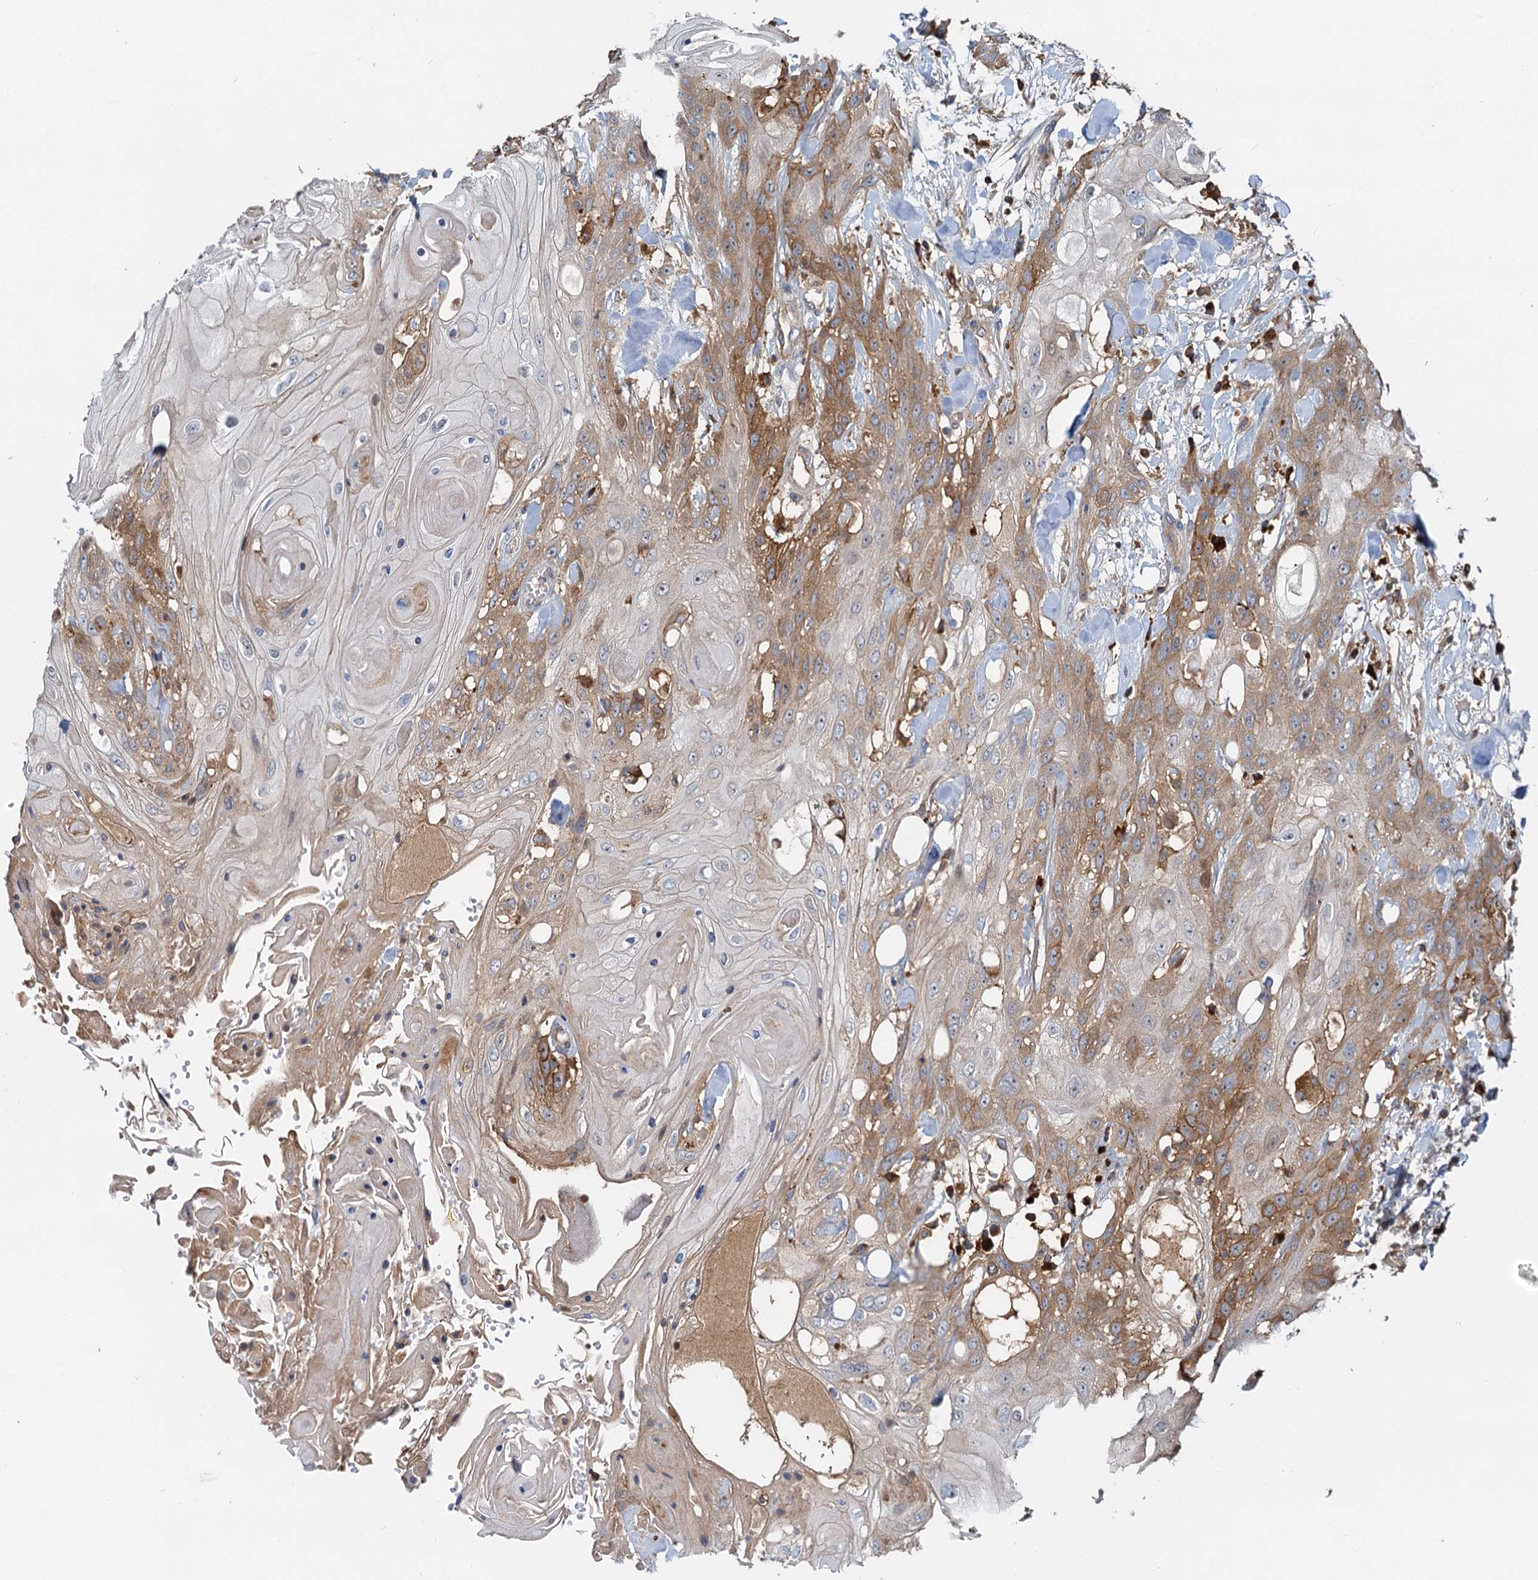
{"staining": {"intensity": "moderate", "quantity": "25%-75%", "location": "cytoplasmic/membranous"}, "tissue": "head and neck cancer", "cell_type": "Tumor cells", "image_type": "cancer", "snomed": [{"axis": "morphology", "description": "Squamous cell carcinoma, NOS"}, {"axis": "topography", "description": "Head-Neck"}], "caption": "Squamous cell carcinoma (head and neck) was stained to show a protein in brown. There is medium levels of moderate cytoplasmic/membranous positivity in about 25%-75% of tumor cells. The staining was performed using DAB, with brown indicating positive protein expression. Nuclei are stained blue with hematoxylin.", "gene": "LNX2", "patient": {"sex": "female", "age": 43}}